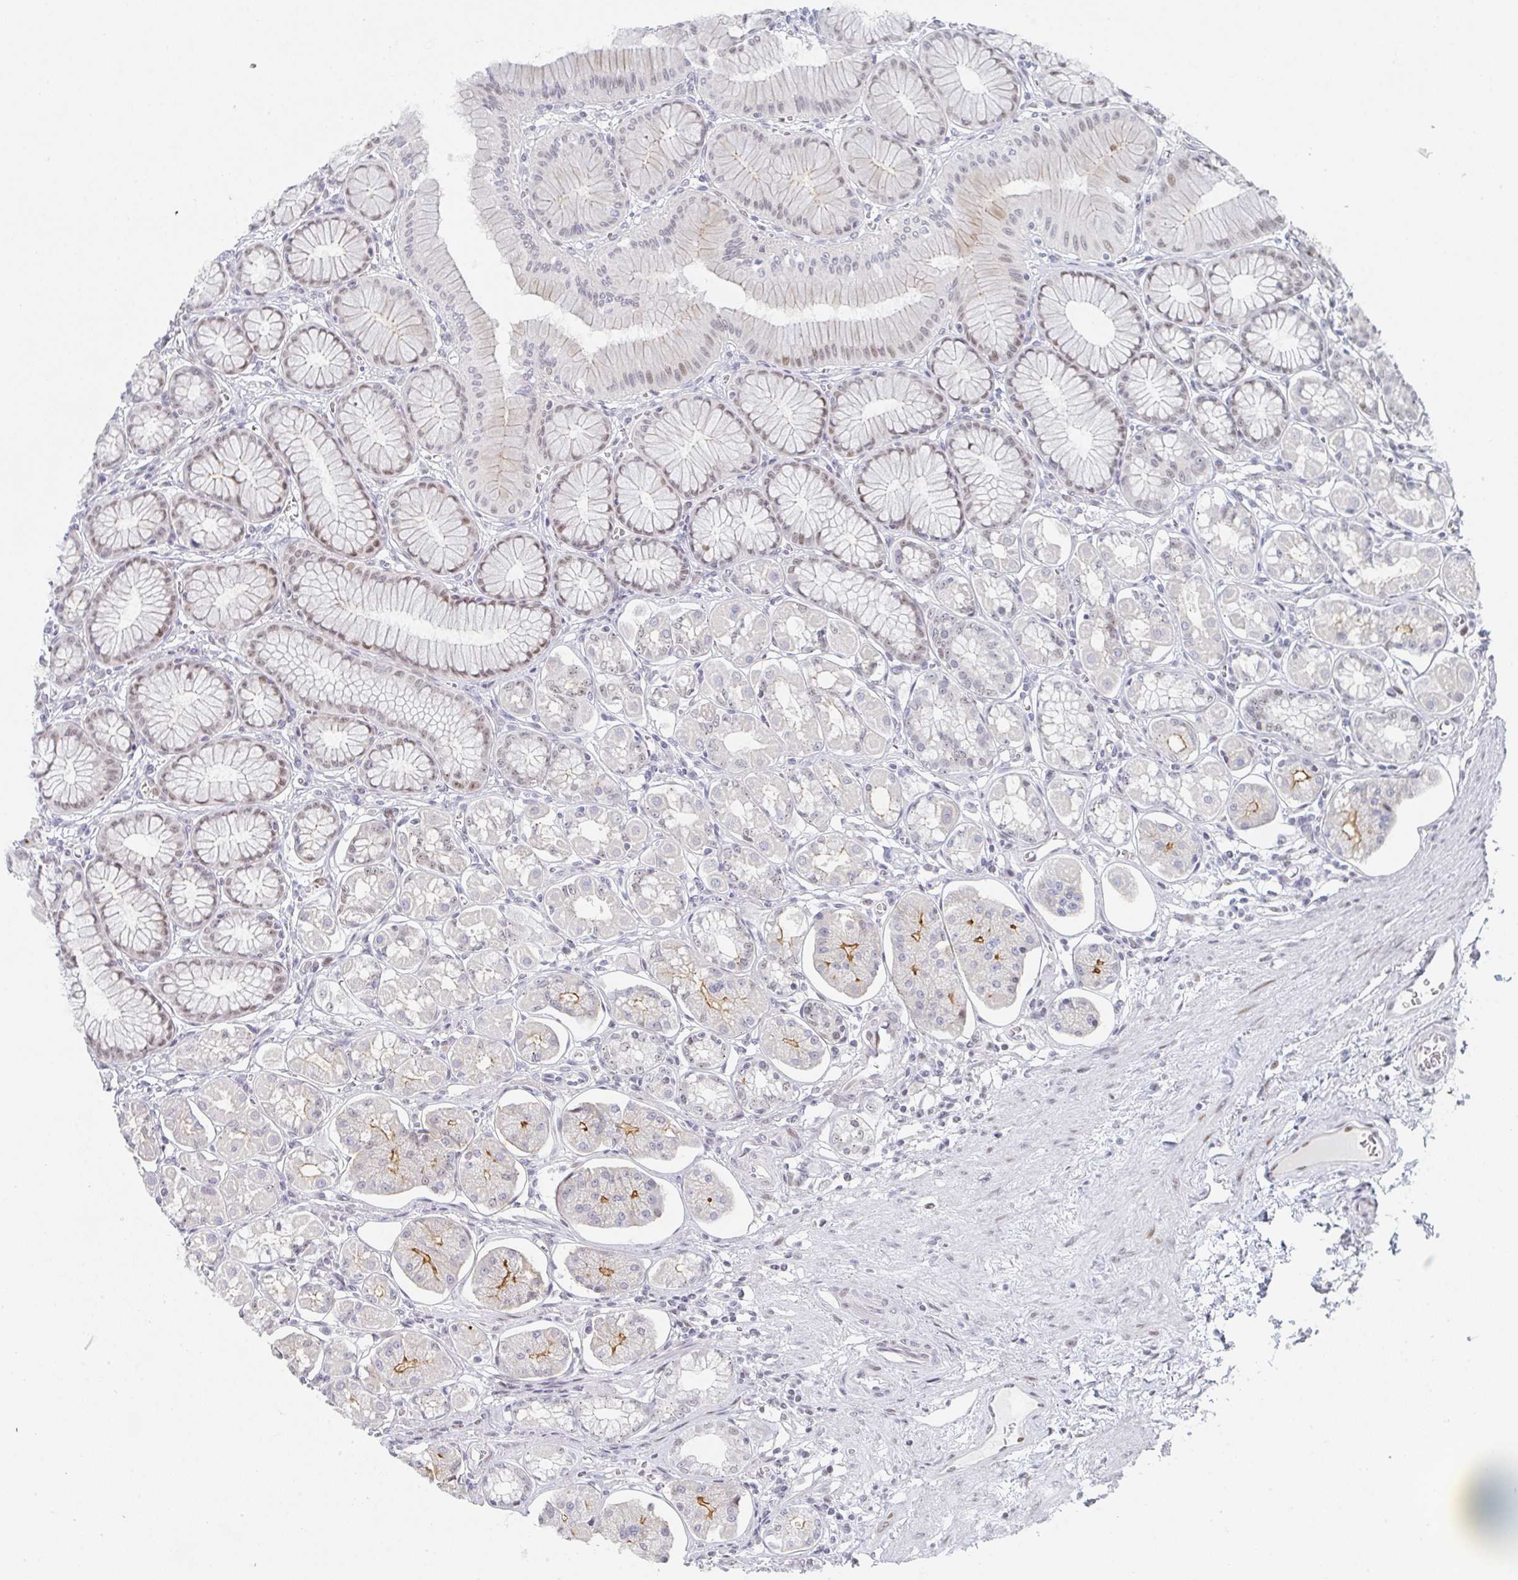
{"staining": {"intensity": "moderate", "quantity": "25%-75%", "location": "cytoplasmic/membranous,nuclear"}, "tissue": "stomach", "cell_type": "Glandular cells", "image_type": "normal", "snomed": [{"axis": "morphology", "description": "Normal tissue, NOS"}, {"axis": "topography", "description": "Stomach"}, {"axis": "topography", "description": "Stomach, lower"}], "caption": "Normal stomach reveals moderate cytoplasmic/membranous,nuclear positivity in about 25%-75% of glandular cells, visualized by immunohistochemistry. (Brightfield microscopy of DAB IHC at high magnification).", "gene": "POU2AF2", "patient": {"sex": "male", "age": 76}}